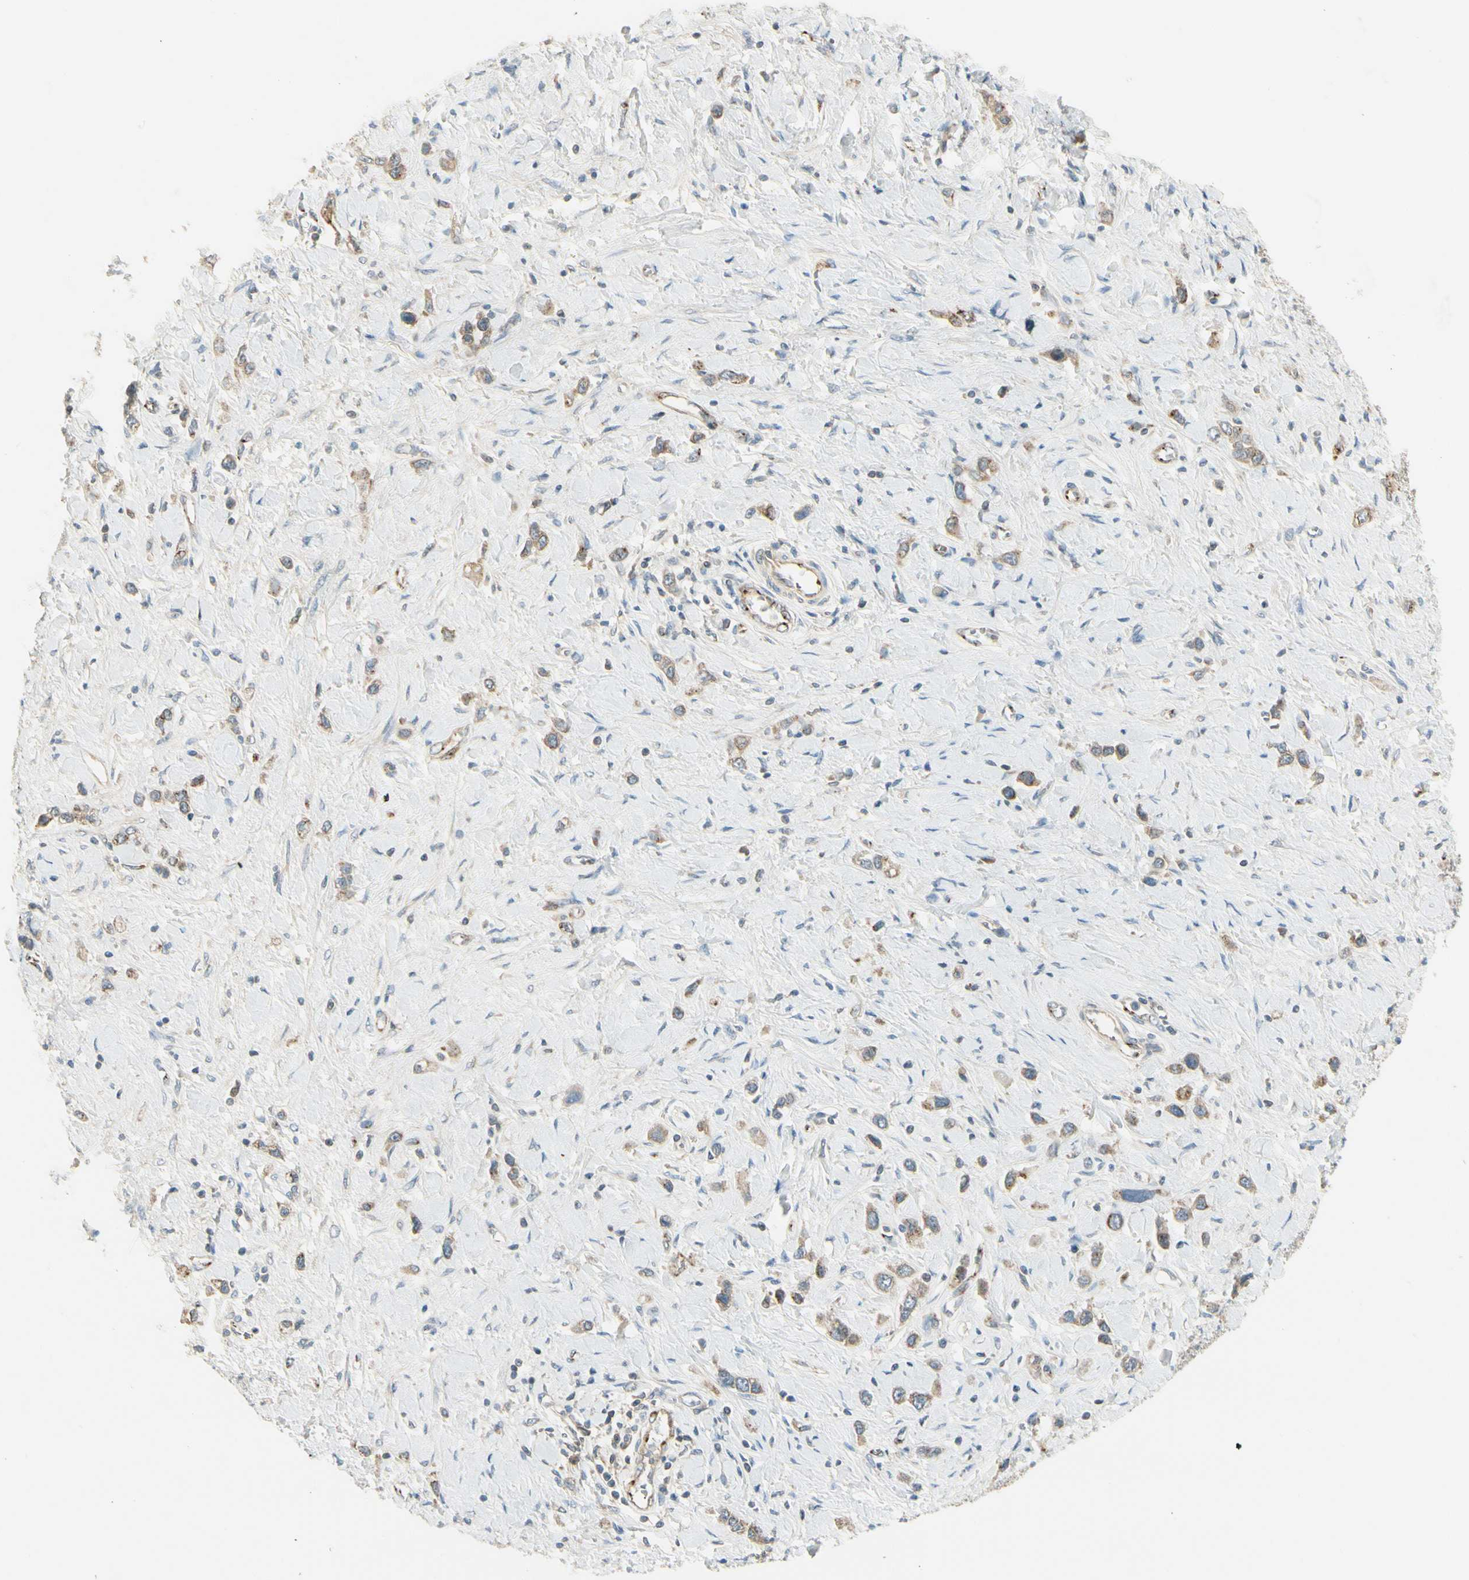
{"staining": {"intensity": "moderate", "quantity": ">75%", "location": "cytoplasmic/membranous"}, "tissue": "stomach cancer", "cell_type": "Tumor cells", "image_type": "cancer", "snomed": [{"axis": "morphology", "description": "Normal tissue, NOS"}, {"axis": "morphology", "description": "Adenocarcinoma, NOS"}, {"axis": "topography", "description": "Stomach, upper"}, {"axis": "topography", "description": "Stomach"}], "caption": "The immunohistochemical stain labels moderate cytoplasmic/membranous positivity in tumor cells of stomach adenocarcinoma tissue.", "gene": "MANSC1", "patient": {"sex": "female", "age": 65}}